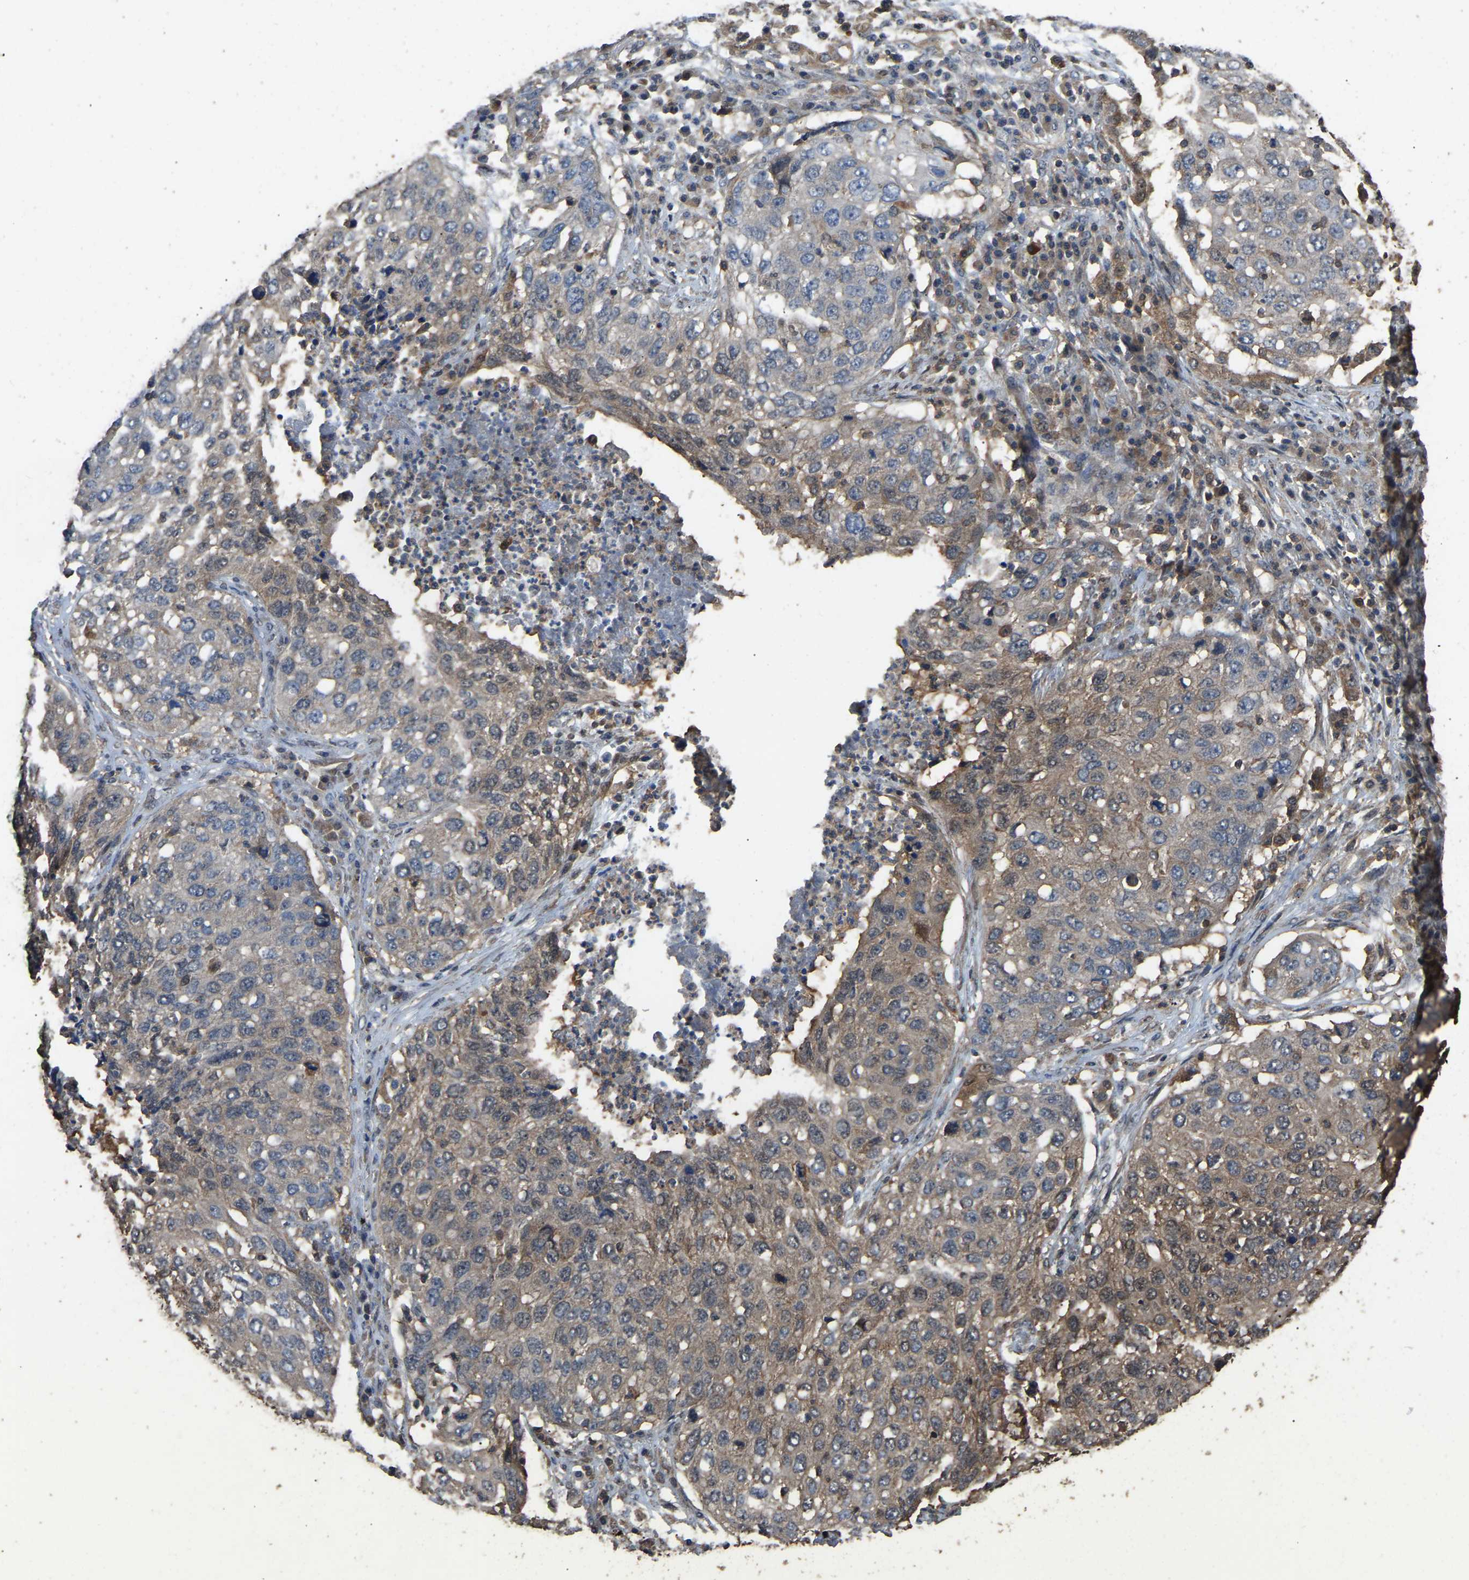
{"staining": {"intensity": "weak", "quantity": ">75%", "location": "cytoplasmic/membranous"}, "tissue": "lung cancer", "cell_type": "Tumor cells", "image_type": "cancer", "snomed": [{"axis": "morphology", "description": "Squamous cell carcinoma, NOS"}, {"axis": "topography", "description": "Lung"}], "caption": "Lung squamous cell carcinoma stained for a protein reveals weak cytoplasmic/membranous positivity in tumor cells.", "gene": "FHIT", "patient": {"sex": "female", "age": 63}}